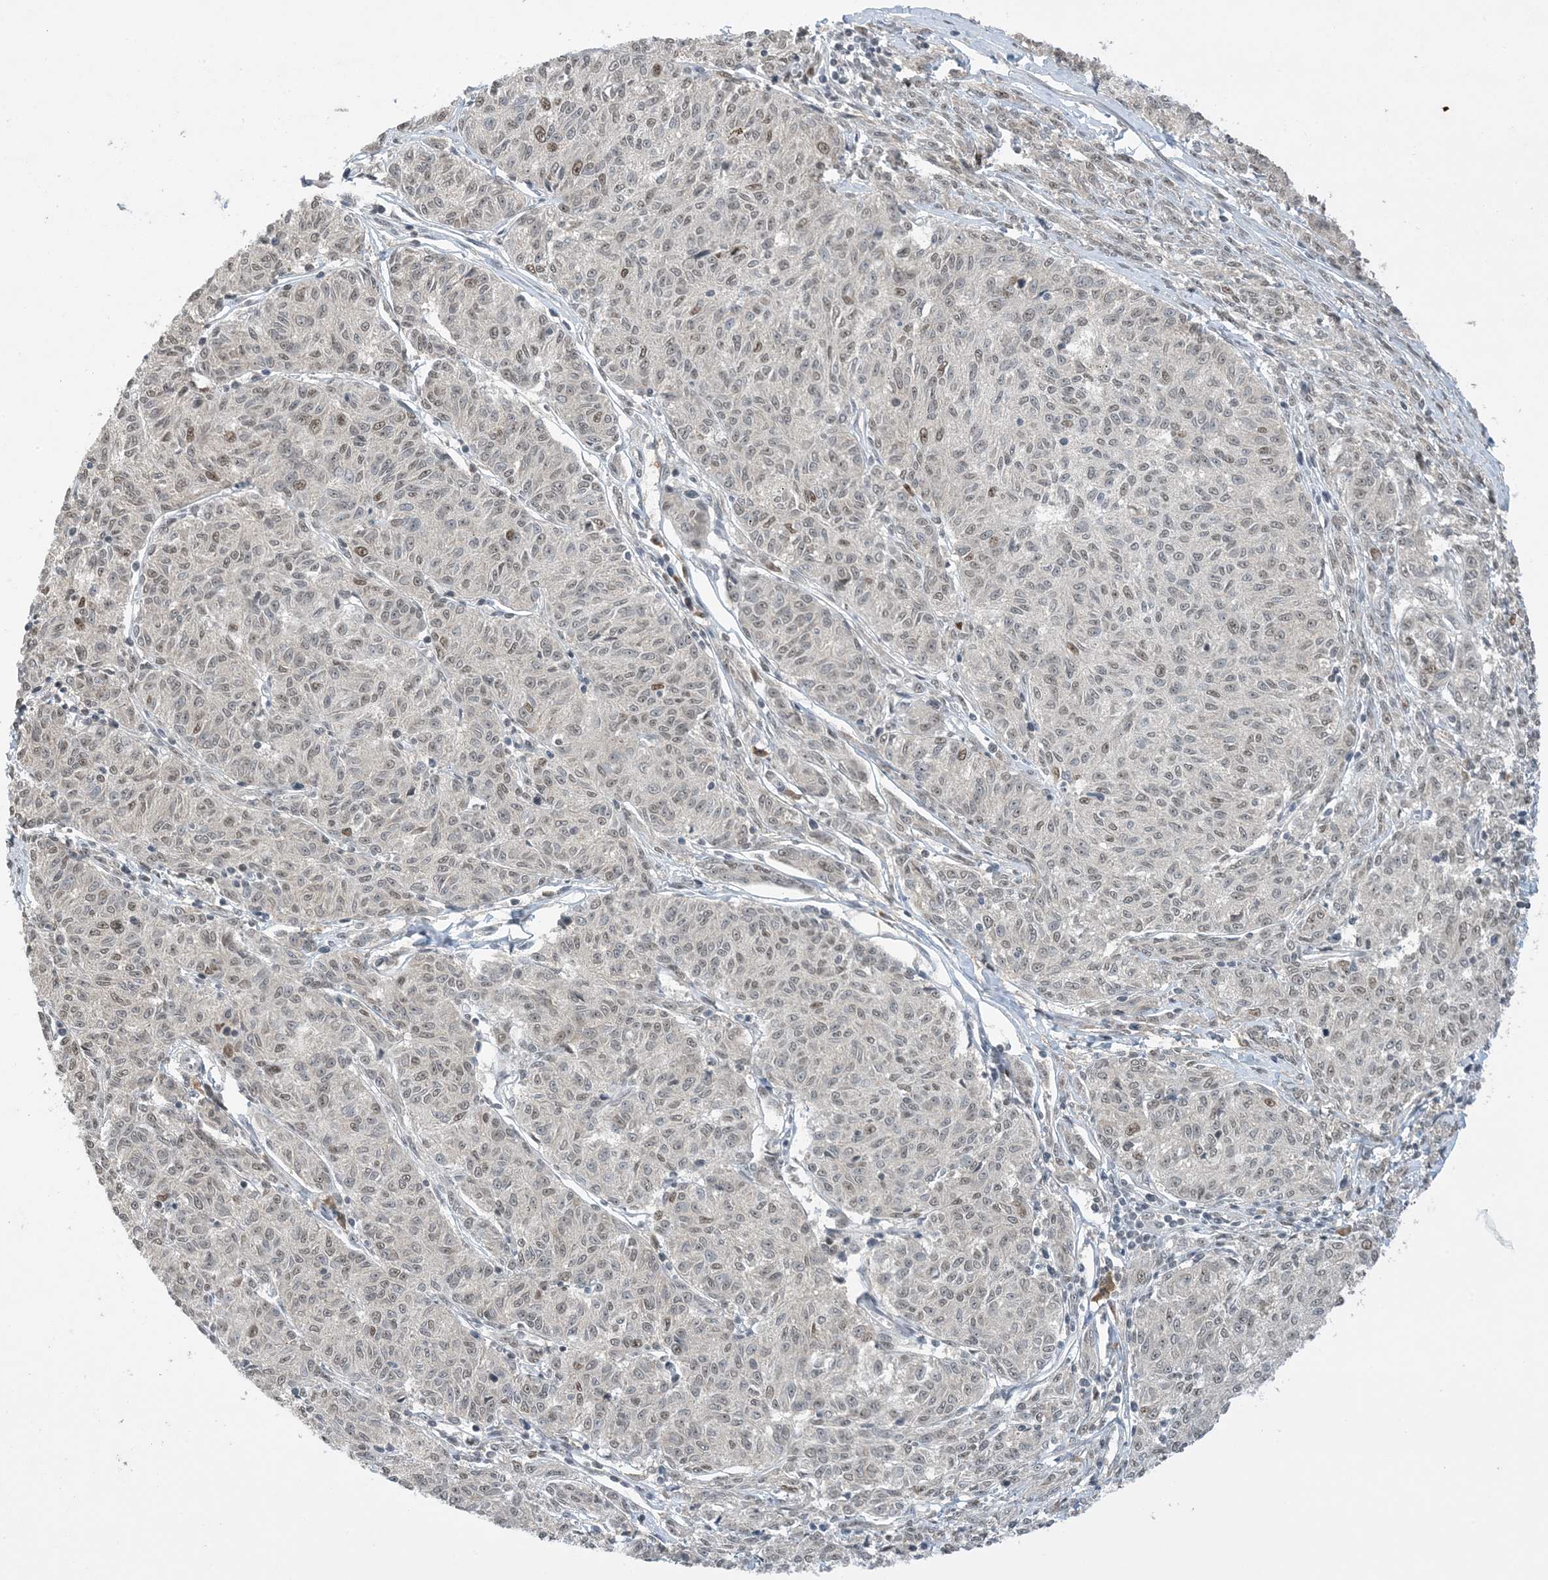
{"staining": {"intensity": "weak", "quantity": "25%-75%", "location": "nuclear"}, "tissue": "melanoma", "cell_type": "Tumor cells", "image_type": "cancer", "snomed": [{"axis": "morphology", "description": "Malignant melanoma, NOS"}, {"axis": "topography", "description": "Skin"}], "caption": "DAB (3,3'-diaminobenzidine) immunohistochemical staining of human malignant melanoma demonstrates weak nuclear protein positivity in about 25%-75% of tumor cells.", "gene": "ACYP2", "patient": {"sex": "female", "age": 72}}